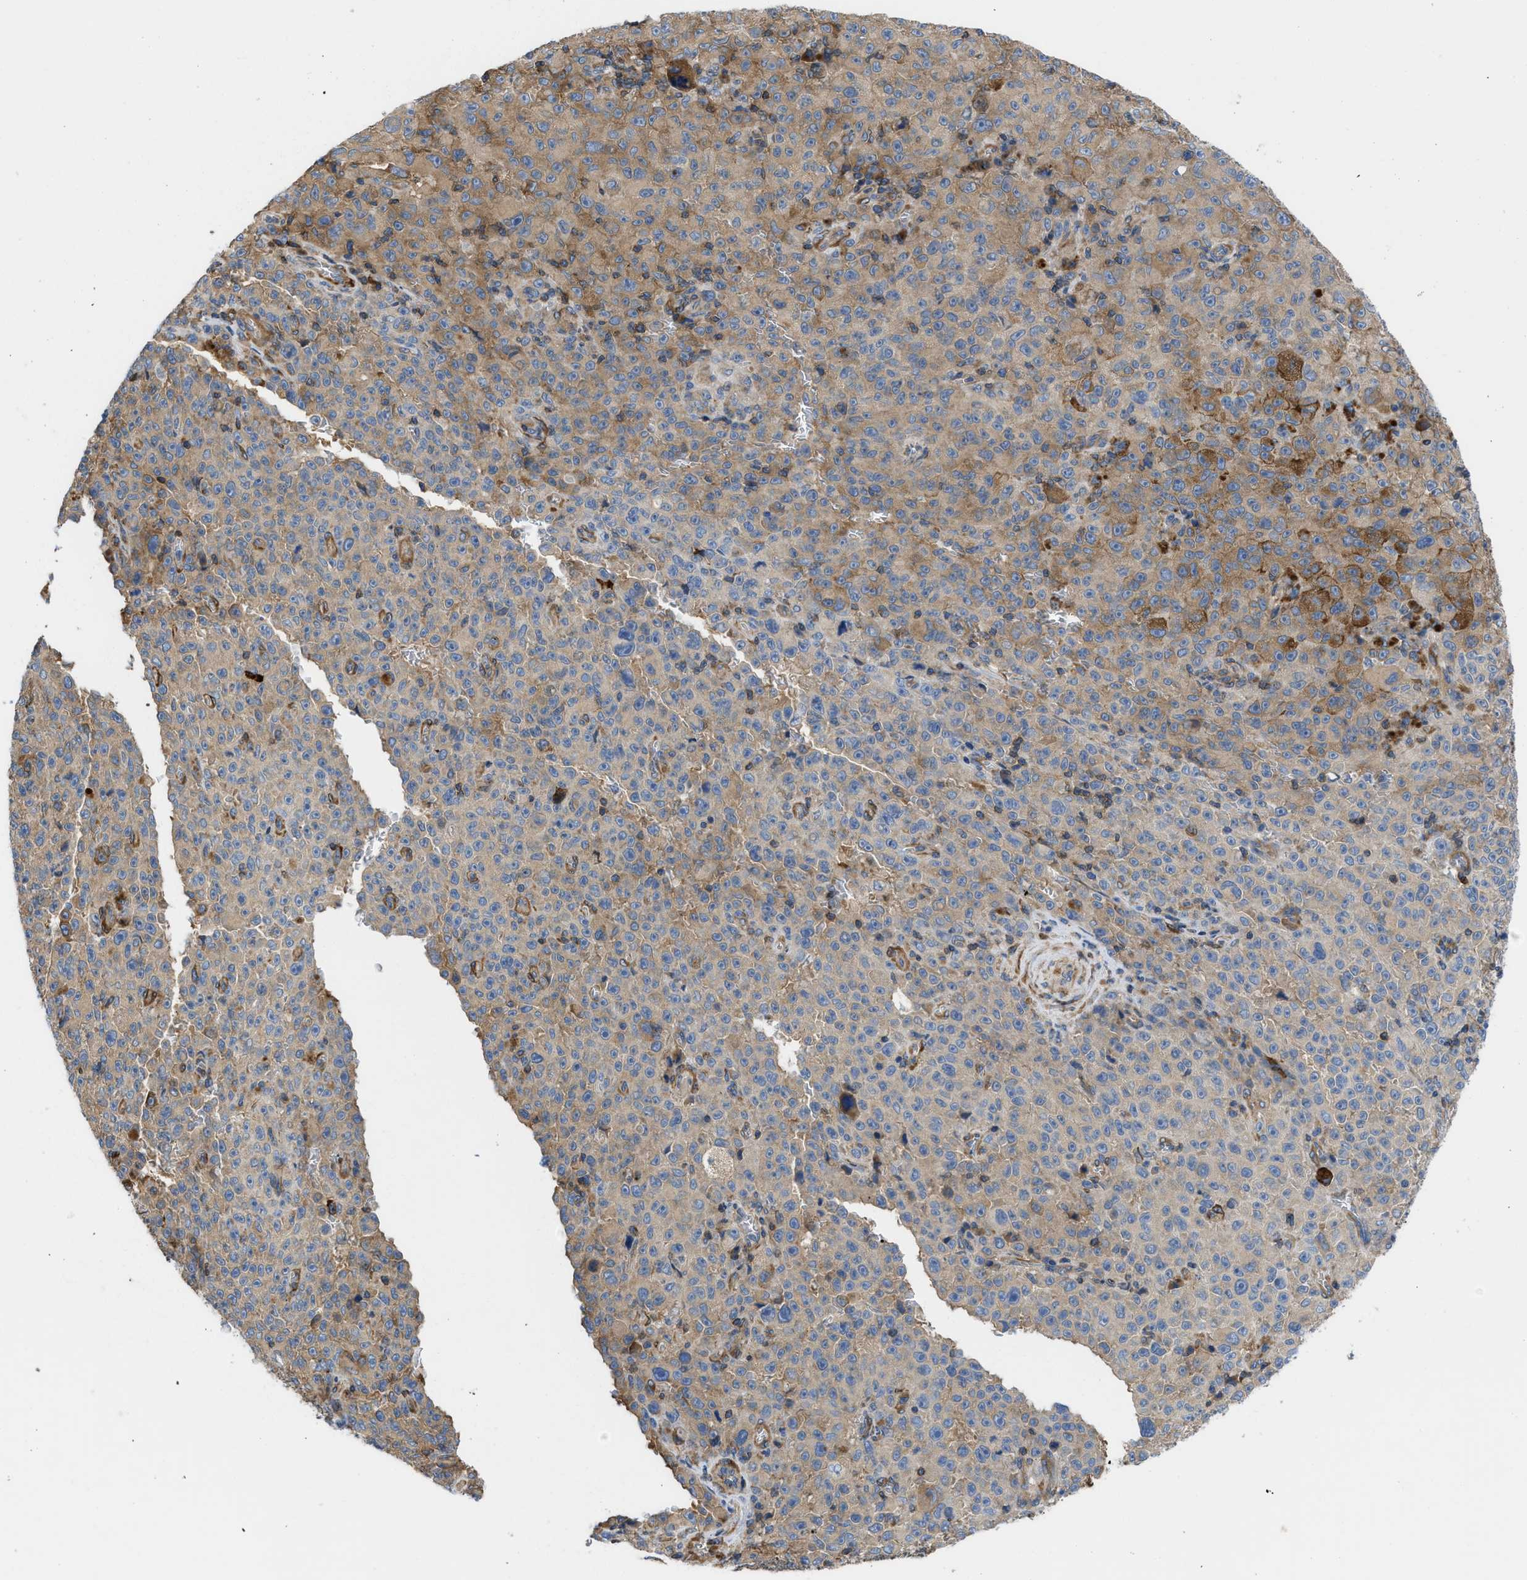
{"staining": {"intensity": "moderate", "quantity": ">75%", "location": "cytoplasmic/membranous"}, "tissue": "melanoma", "cell_type": "Tumor cells", "image_type": "cancer", "snomed": [{"axis": "morphology", "description": "Malignant melanoma, NOS"}, {"axis": "topography", "description": "Skin"}], "caption": "Tumor cells show medium levels of moderate cytoplasmic/membranous positivity in about >75% of cells in melanoma.", "gene": "CHKB", "patient": {"sex": "female", "age": 82}}